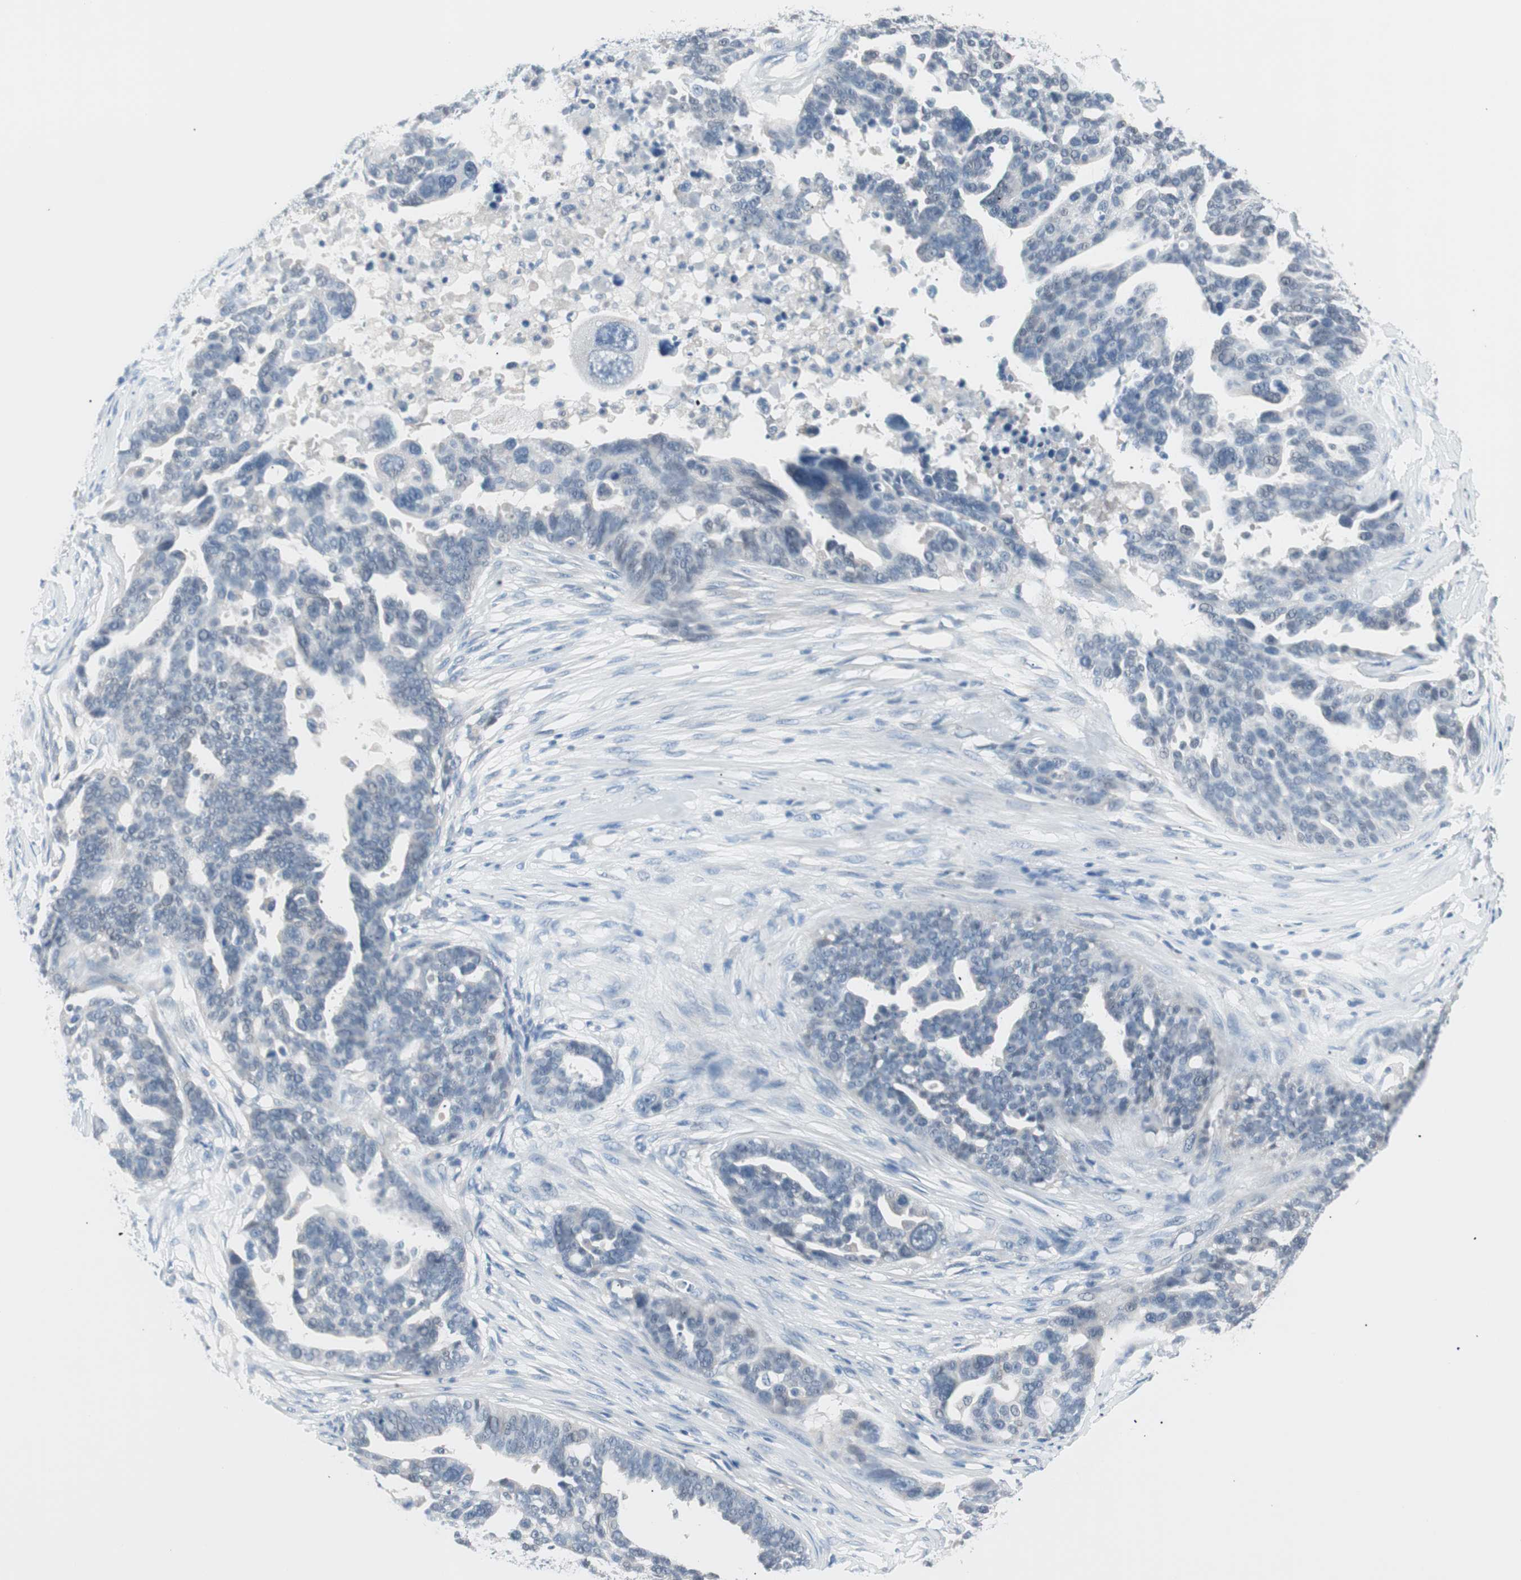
{"staining": {"intensity": "negative", "quantity": "none", "location": "none"}, "tissue": "ovarian cancer", "cell_type": "Tumor cells", "image_type": "cancer", "snomed": [{"axis": "morphology", "description": "Cystadenocarcinoma, serous, NOS"}, {"axis": "topography", "description": "Ovary"}], "caption": "Immunohistochemistry (IHC) histopathology image of ovarian cancer (serous cystadenocarcinoma) stained for a protein (brown), which reveals no staining in tumor cells.", "gene": "VIL1", "patient": {"sex": "female", "age": 59}}